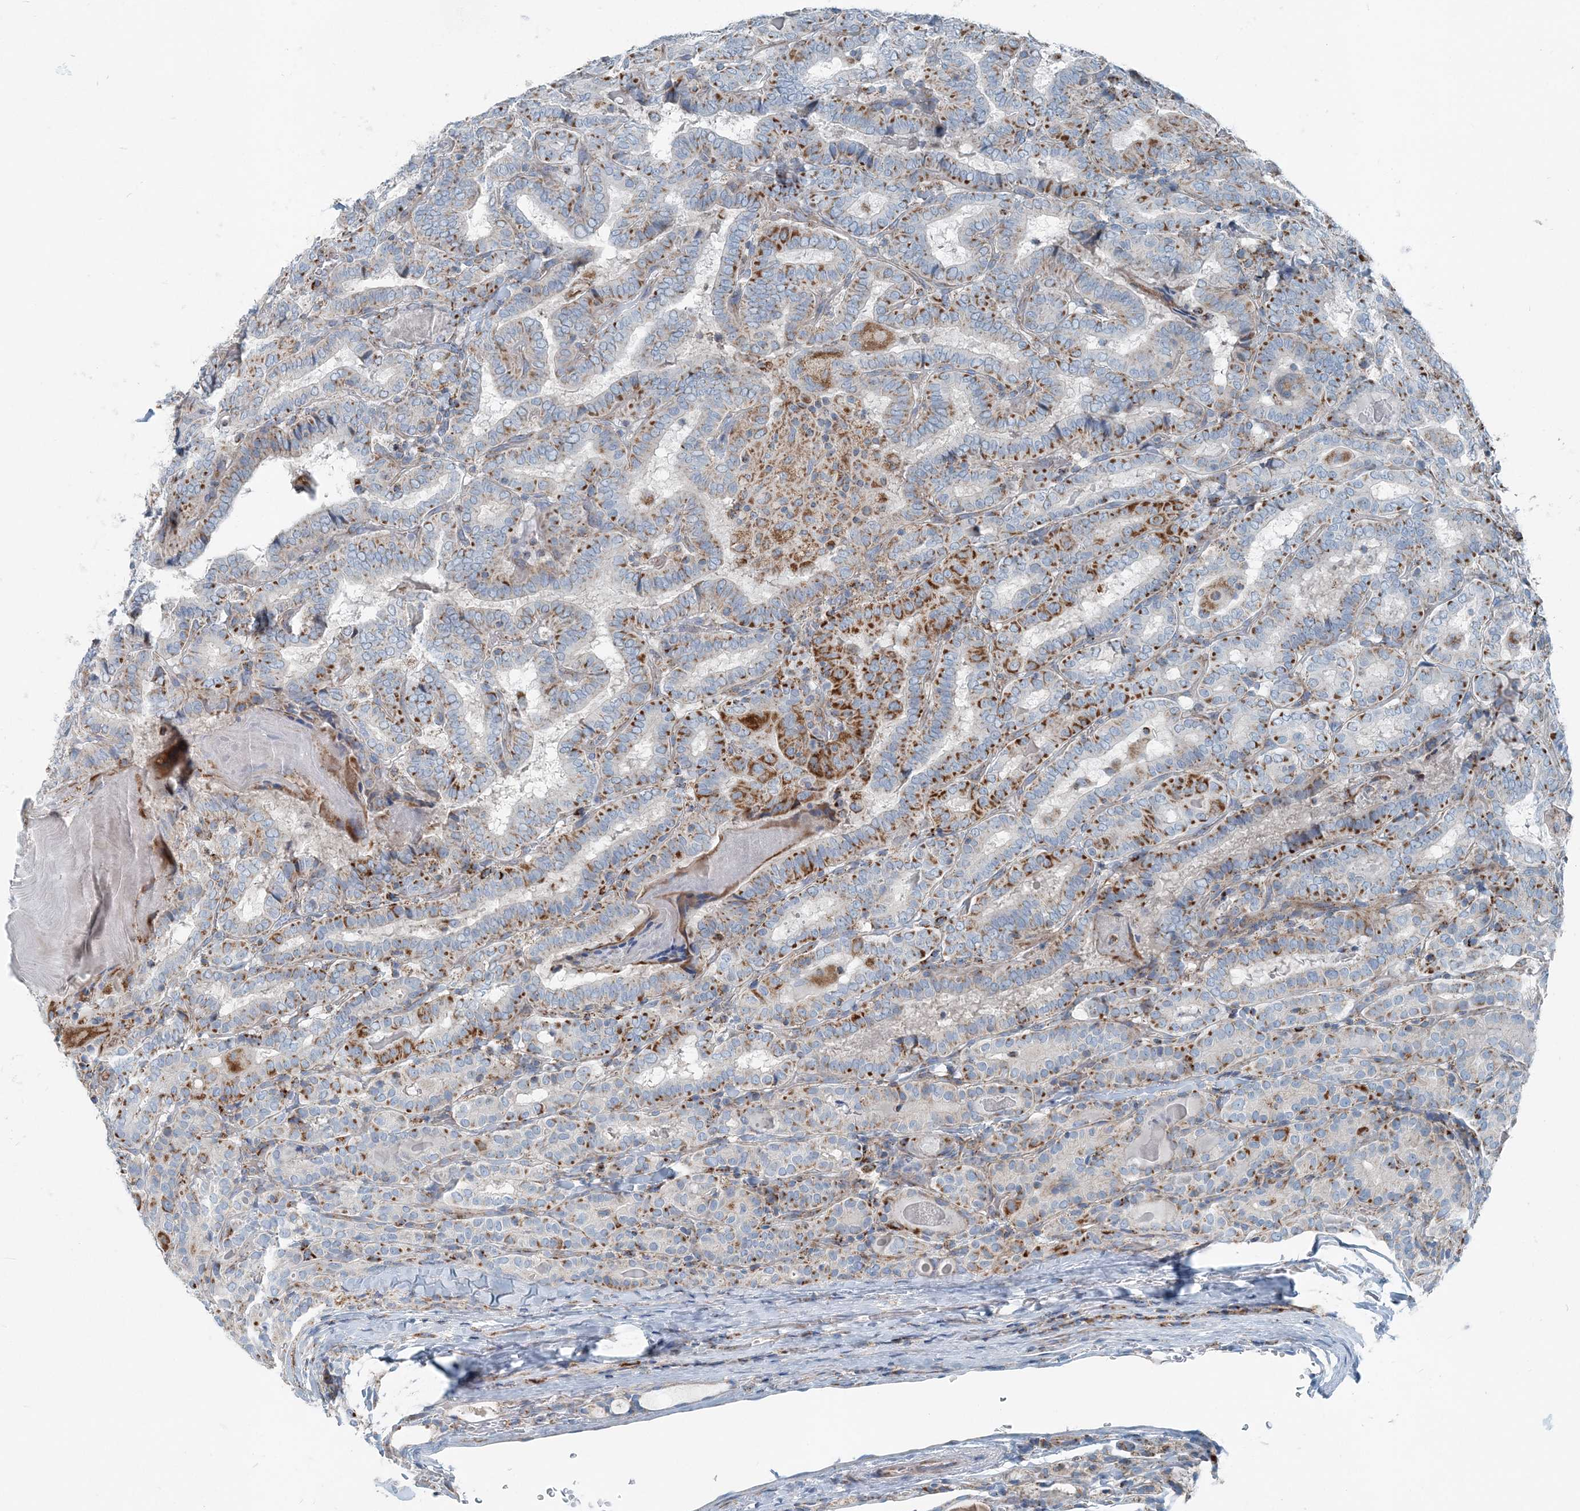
{"staining": {"intensity": "strong", "quantity": "25%-75%", "location": "cytoplasmic/membranous"}, "tissue": "thyroid cancer", "cell_type": "Tumor cells", "image_type": "cancer", "snomed": [{"axis": "morphology", "description": "Papillary adenocarcinoma, NOS"}, {"axis": "topography", "description": "Thyroid gland"}], "caption": "The micrograph reveals a brown stain indicating the presence of a protein in the cytoplasmic/membranous of tumor cells in thyroid cancer. (Brightfield microscopy of DAB IHC at high magnification).", "gene": "INTU", "patient": {"sex": "female", "age": 72}}